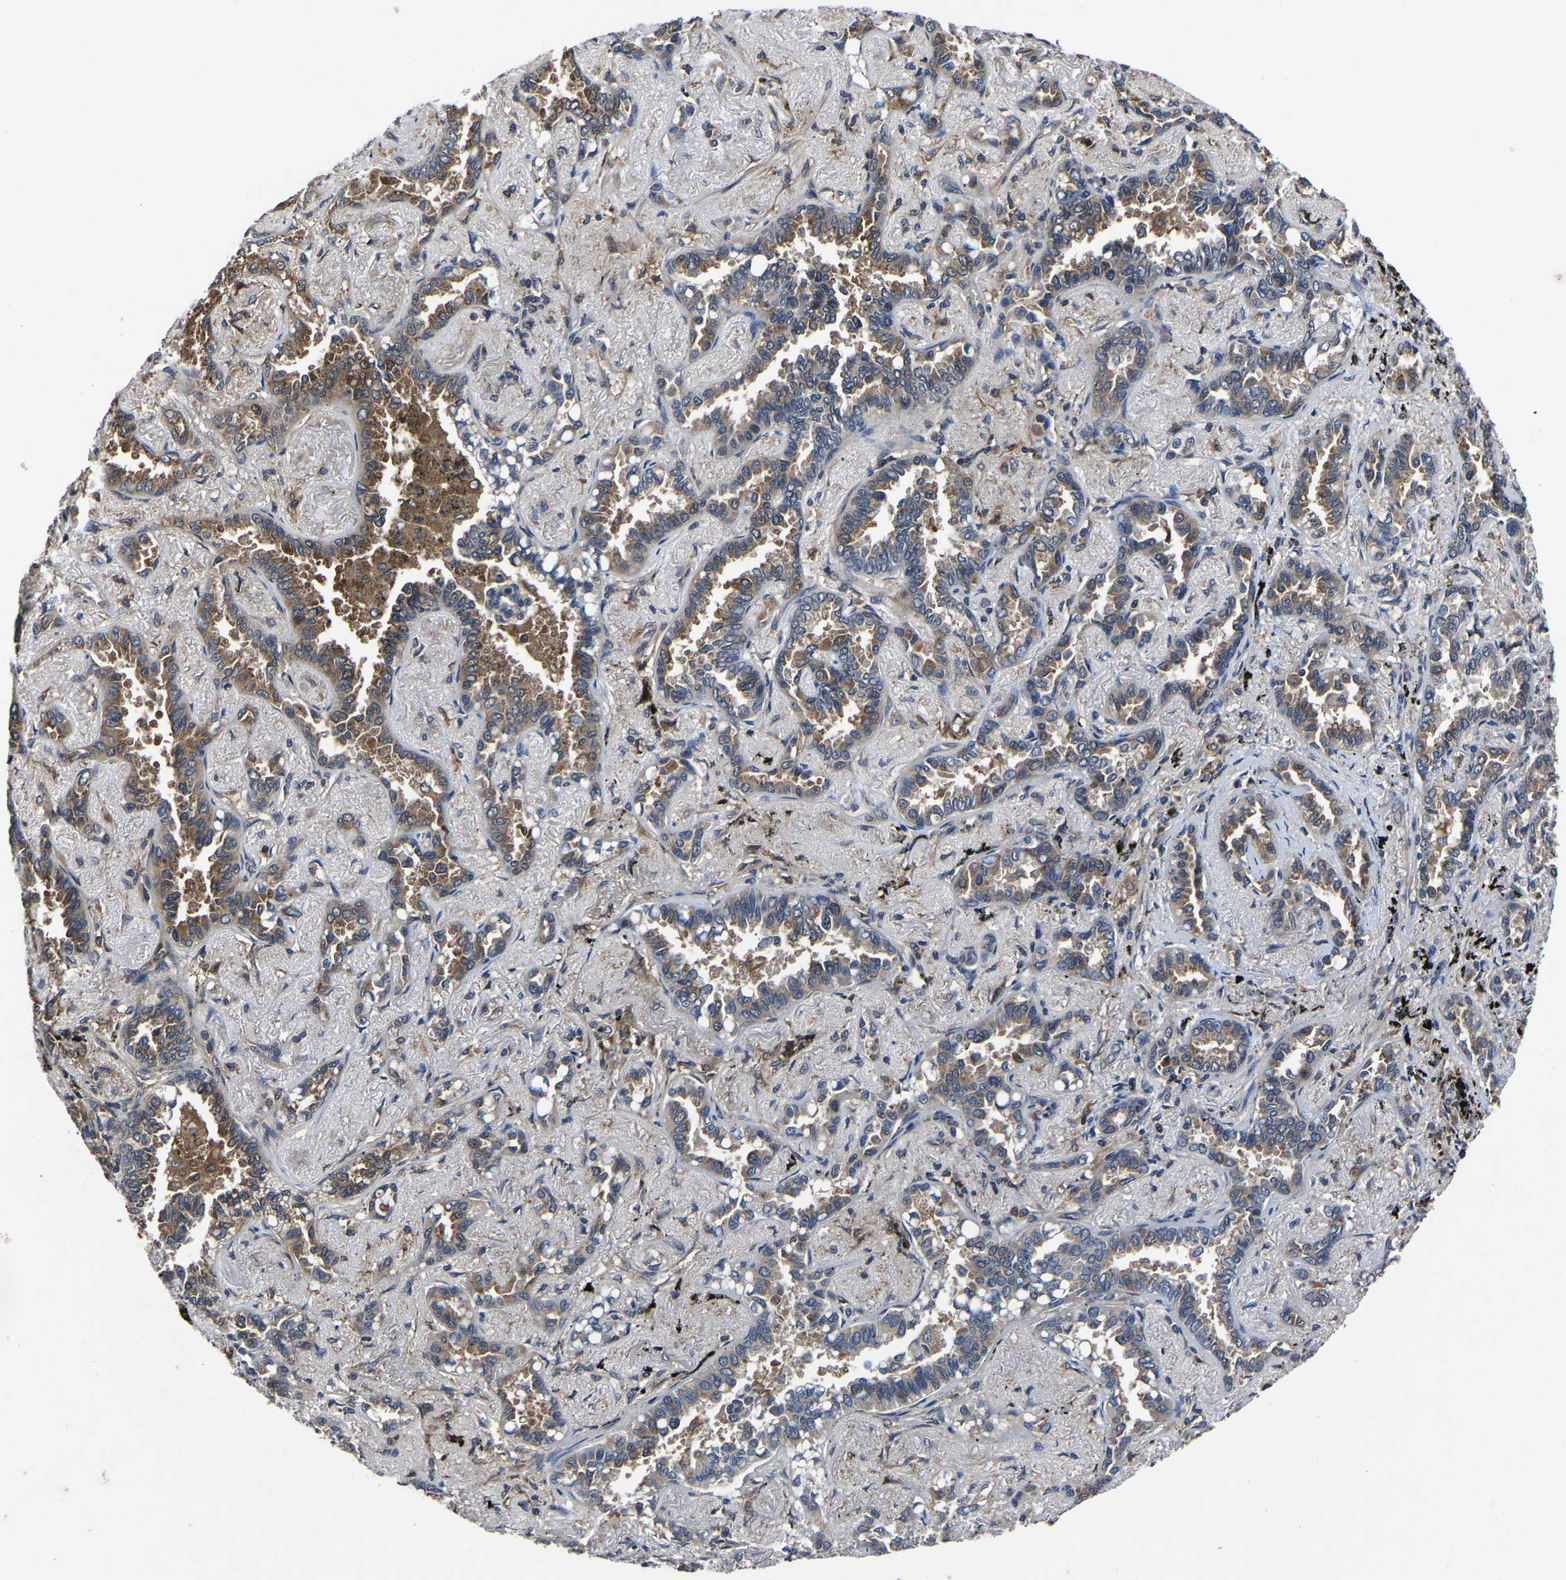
{"staining": {"intensity": "moderate", "quantity": ">75%", "location": "cytoplasmic/membranous"}, "tissue": "lung cancer", "cell_type": "Tumor cells", "image_type": "cancer", "snomed": [{"axis": "morphology", "description": "Adenocarcinoma, NOS"}, {"axis": "topography", "description": "Lung"}], "caption": "Tumor cells reveal moderate cytoplasmic/membranous staining in about >75% of cells in adenocarcinoma (lung).", "gene": "FGD5", "patient": {"sex": "male", "age": 59}}